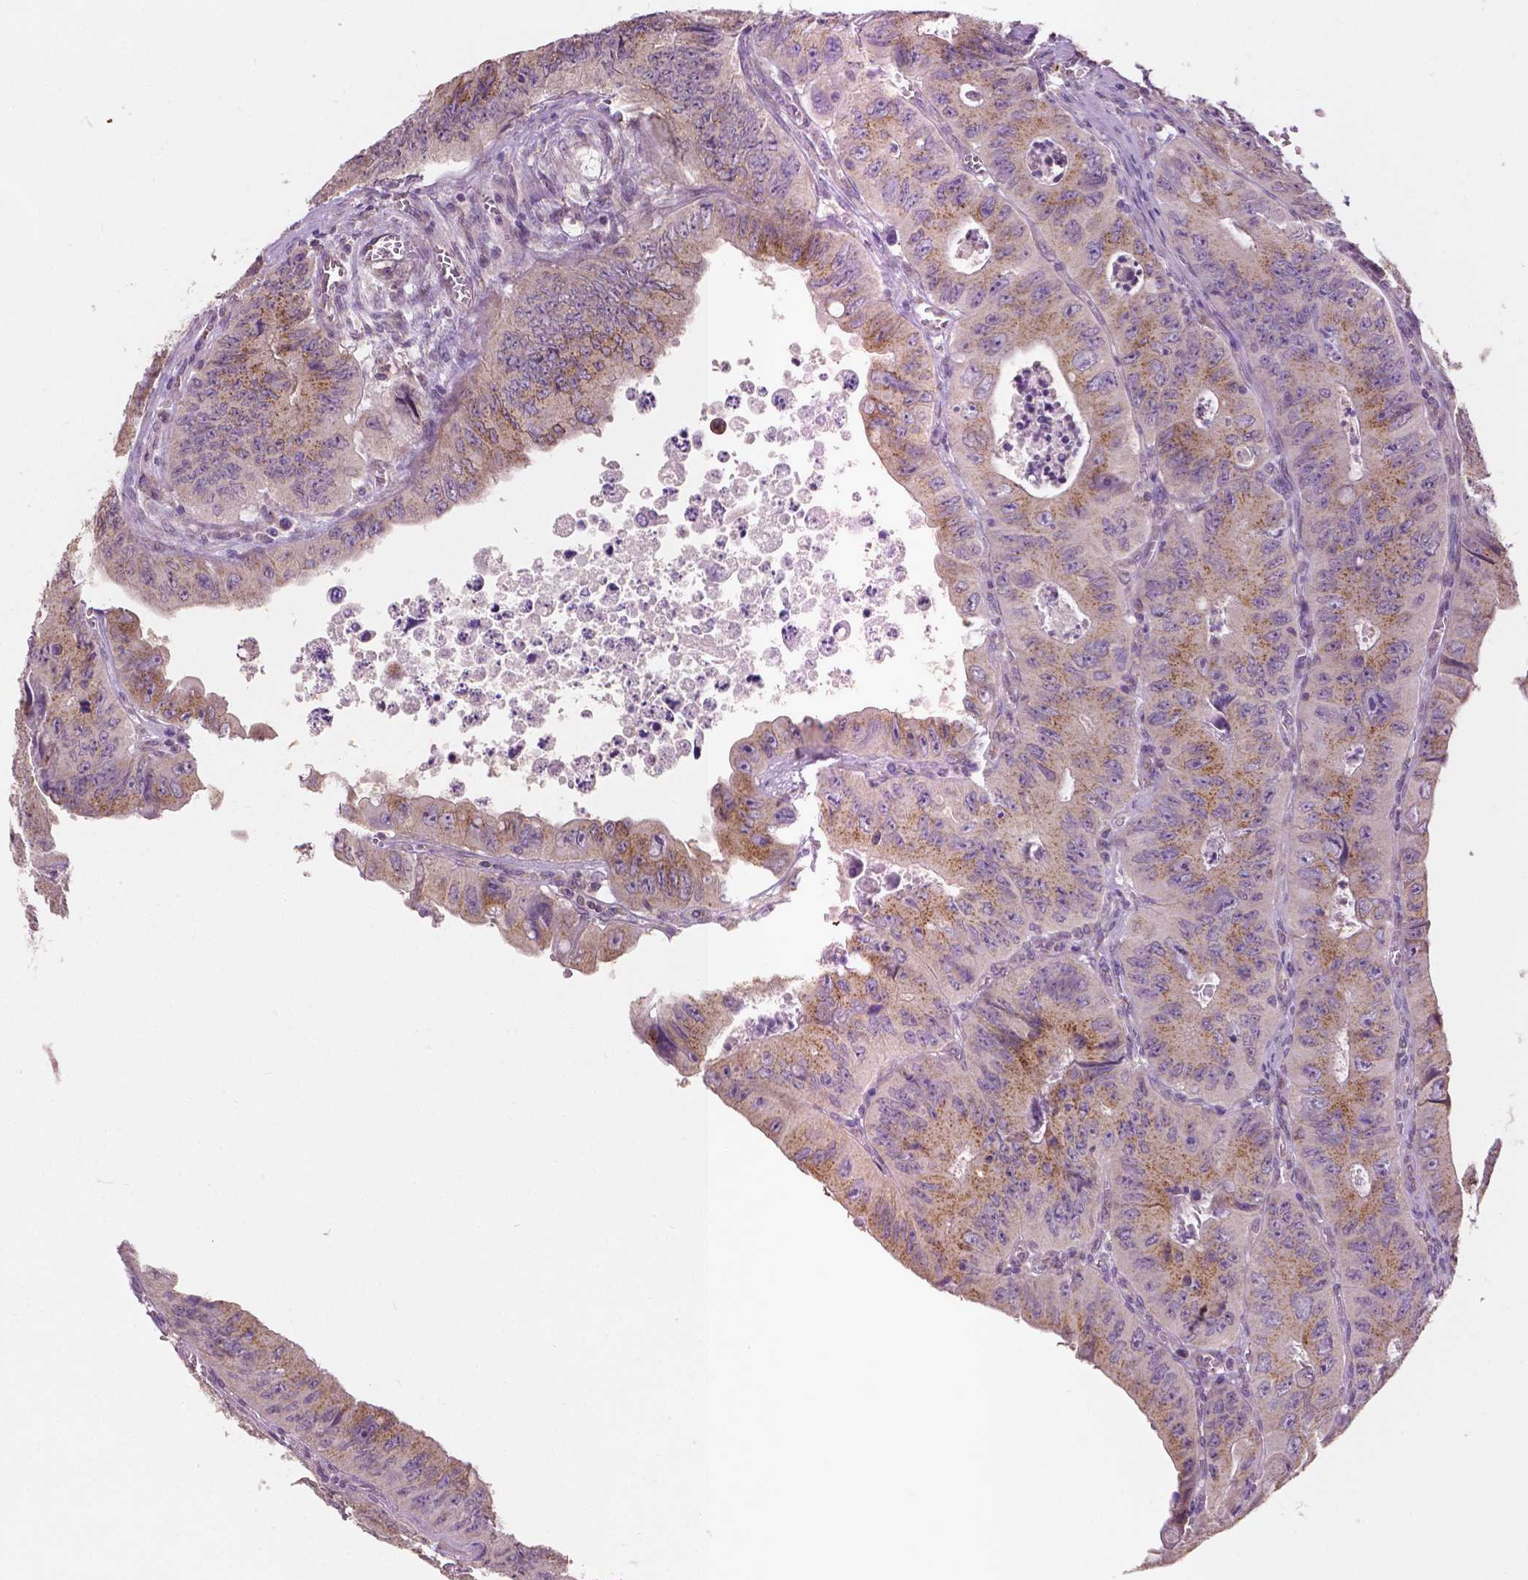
{"staining": {"intensity": "moderate", "quantity": ">75%", "location": "cytoplasmic/membranous"}, "tissue": "colorectal cancer", "cell_type": "Tumor cells", "image_type": "cancer", "snomed": [{"axis": "morphology", "description": "Adenocarcinoma, NOS"}, {"axis": "topography", "description": "Colon"}], "caption": "Adenocarcinoma (colorectal) tissue shows moderate cytoplasmic/membranous expression in approximately >75% of tumor cells, visualized by immunohistochemistry. Using DAB (brown) and hematoxylin (blue) stains, captured at high magnification using brightfield microscopy.", "gene": "EBAG9", "patient": {"sex": "female", "age": 84}}